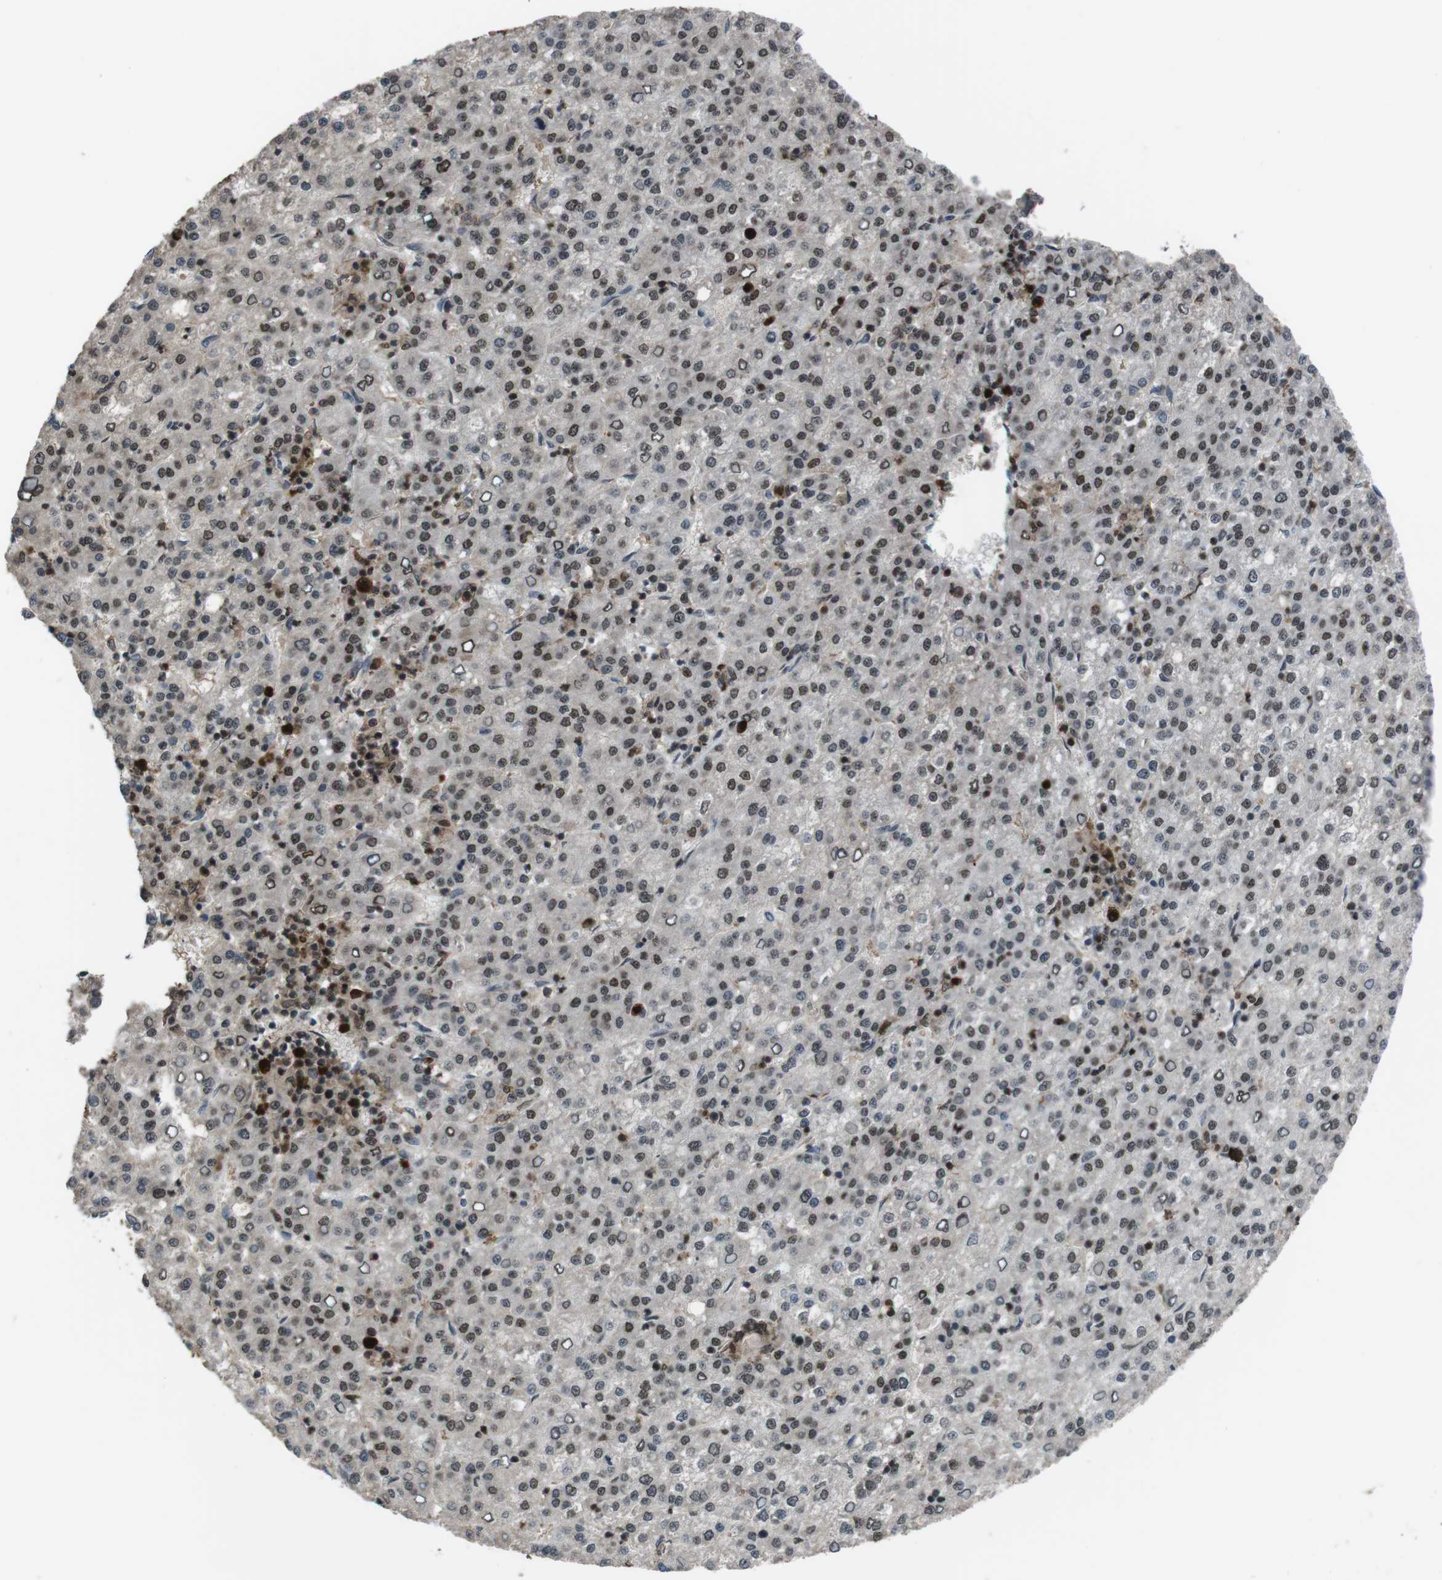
{"staining": {"intensity": "weak", "quantity": "25%-75%", "location": "nuclear"}, "tissue": "liver cancer", "cell_type": "Tumor cells", "image_type": "cancer", "snomed": [{"axis": "morphology", "description": "Carcinoma, Hepatocellular, NOS"}, {"axis": "topography", "description": "Liver"}], "caption": "Hepatocellular carcinoma (liver) stained for a protein (brown) displays weak nuclear positive staining in about 25%-75% of tumor cells.", "gene": "SUB1", "patient": {"sex": "female", "age": 58}}